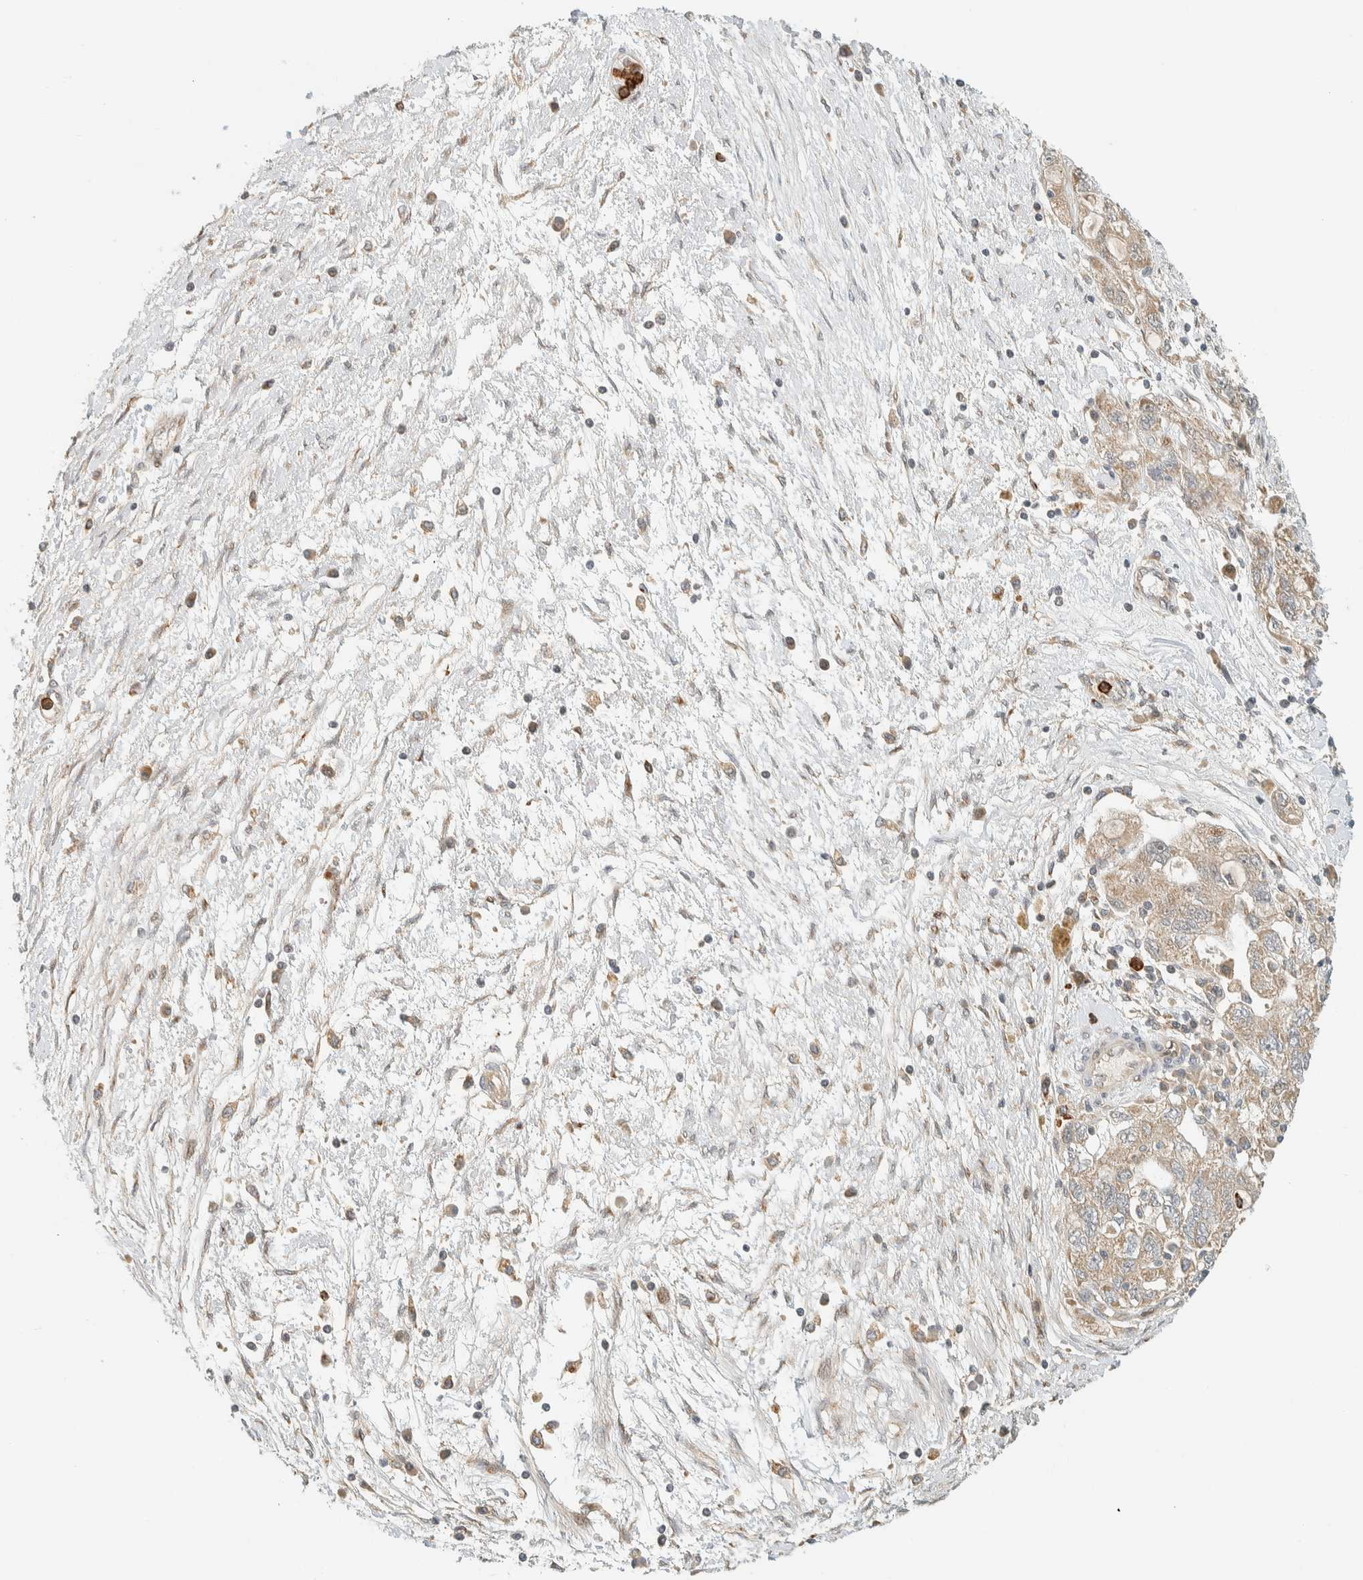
{"staining": {"intensity": "weak", "quantity": ">75%", "location": "cytoplasmic/membranous"}, "tissue": "ovarian cancer", "cell_type": "Tumor cells", "image_type": "cancer", "snomed": [{"axis": "morphology", "description": "Carcinoma, NOS"}, {"axis": "morphology", "description": "Cystadenocarcinoma, serous, NOS"}, {"axis": "topography", "description": "Ovary"}], "caption": "An image of human carcinoma (ovarian) stained for a protein shows weak cytoplasmic/membranous brown staining in tumor cells.", "gene": "CCDC171", "patient": {"sex": "female", "age": 69}}